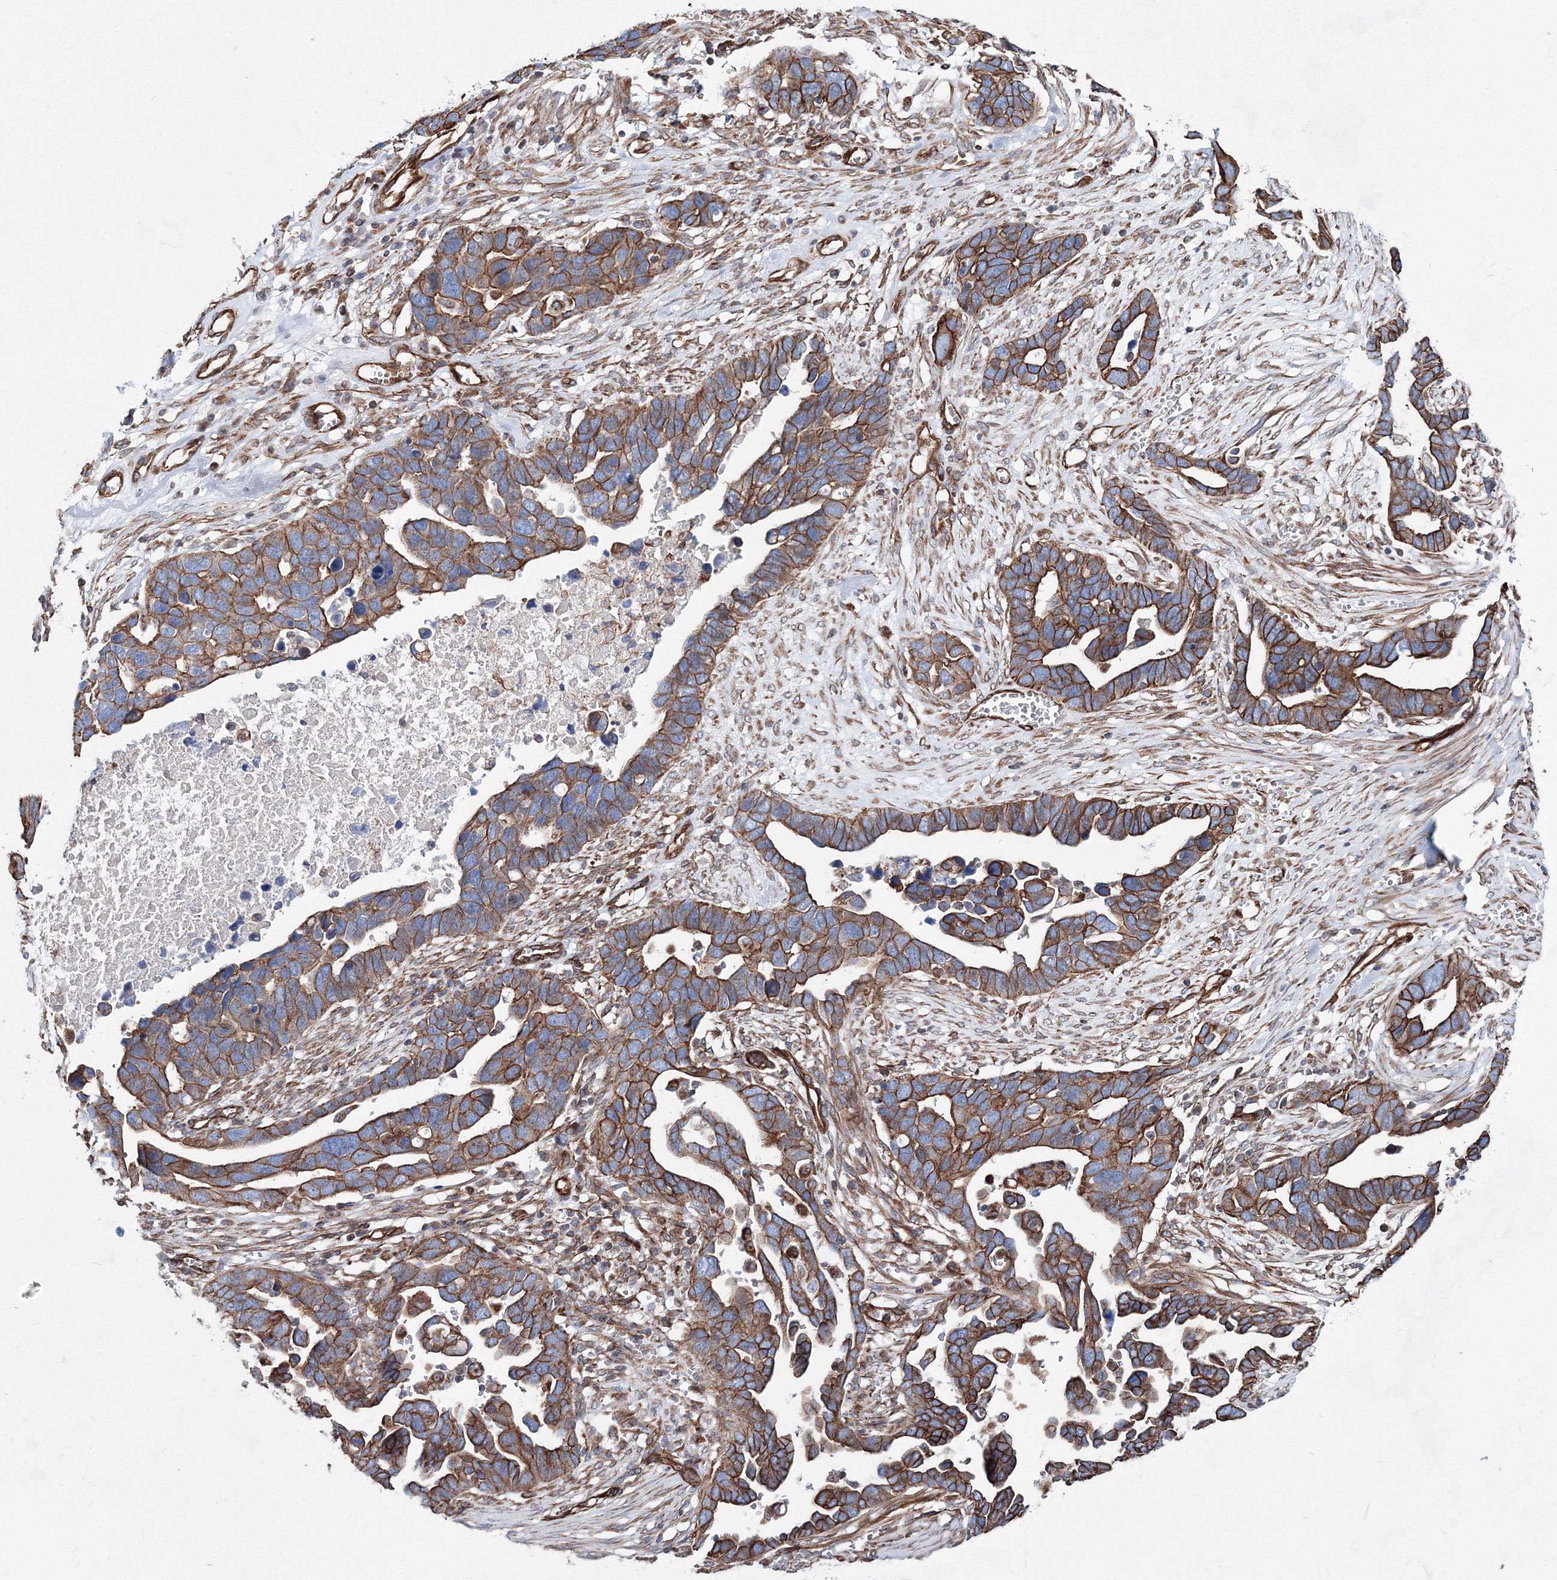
{"staining": {"intensity": "moderate", "quantity": ">75%", "location": "cytoplasmic/membranous"}, "tissue": "ovarian cancer", "cell_type": "Tumor cells", "image_type": "cancer", "snomed": [{"axis": "morphology", "description": "Cystadenocarcinoma, serous, NOS"}, {"axis": "topography", "description": "Ovary"}], "caption": "Moderate cytoplasmic/membranous protein positivity is identified in approximately >75% of tumor cells in serous cystadenocarcinoma (ovarian). (DAB IHC, brown staining for protein, blue staining for nuclei).", "gene": "ANKRD37", "patient": {"sex": "female", "age": 54}}